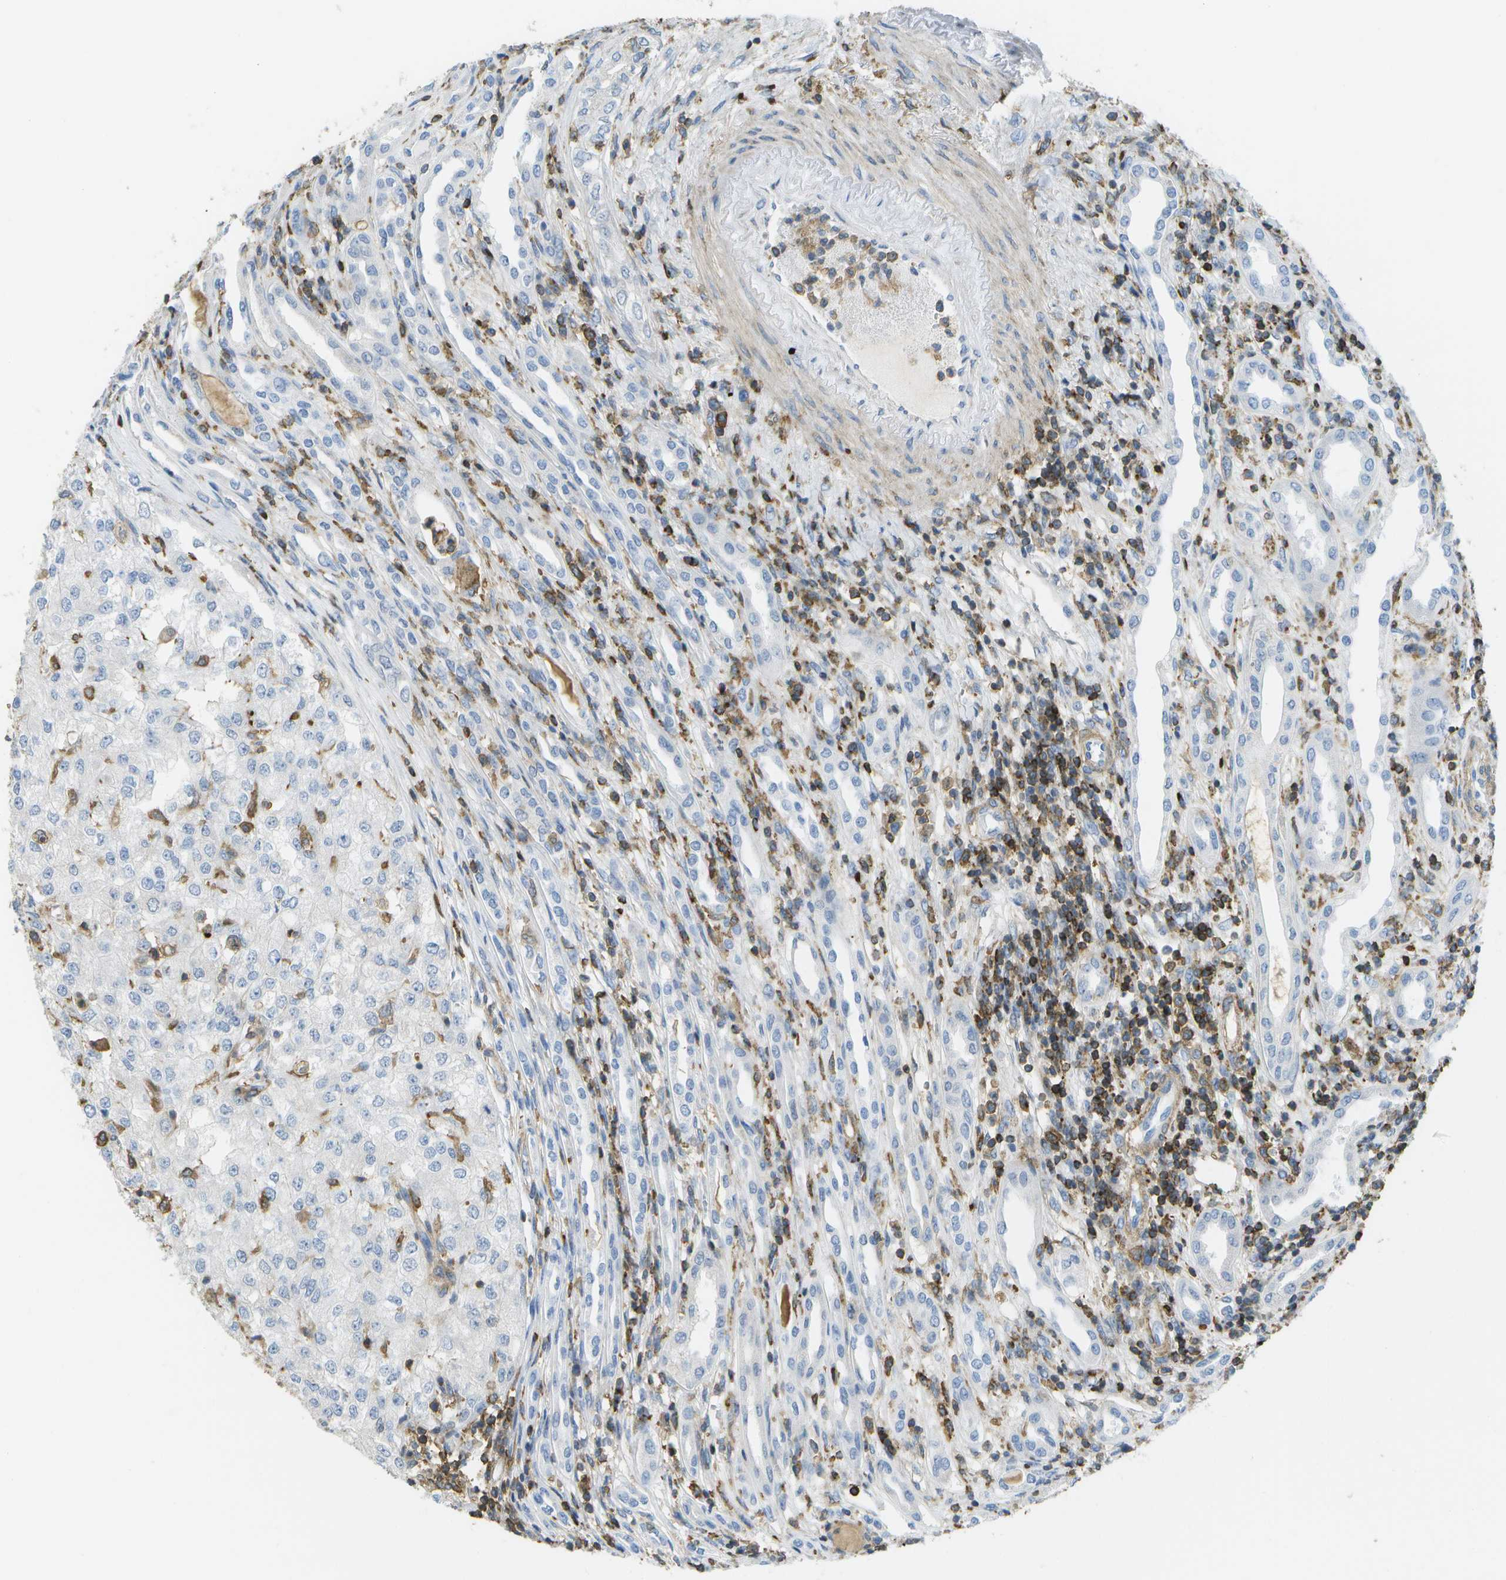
{"staining": {"intensity": "negative", "quantity": "none", "location": "none"}, "tissue": "renal cancer", "cell_type": "Tumor cells", "image_type": "cancer", "snomed": [{"axis": "morphology", "description": "Adenocarcinoma, NOS"}, {"axis": "topography", "description": "Kidney"}], "caption": "Immunohistochemical staining of human renal adenocarcinoma shows no significant staining in tumor cells.", "gene": "RCSD1", "patient": {"sex": "female", "age": 54}}